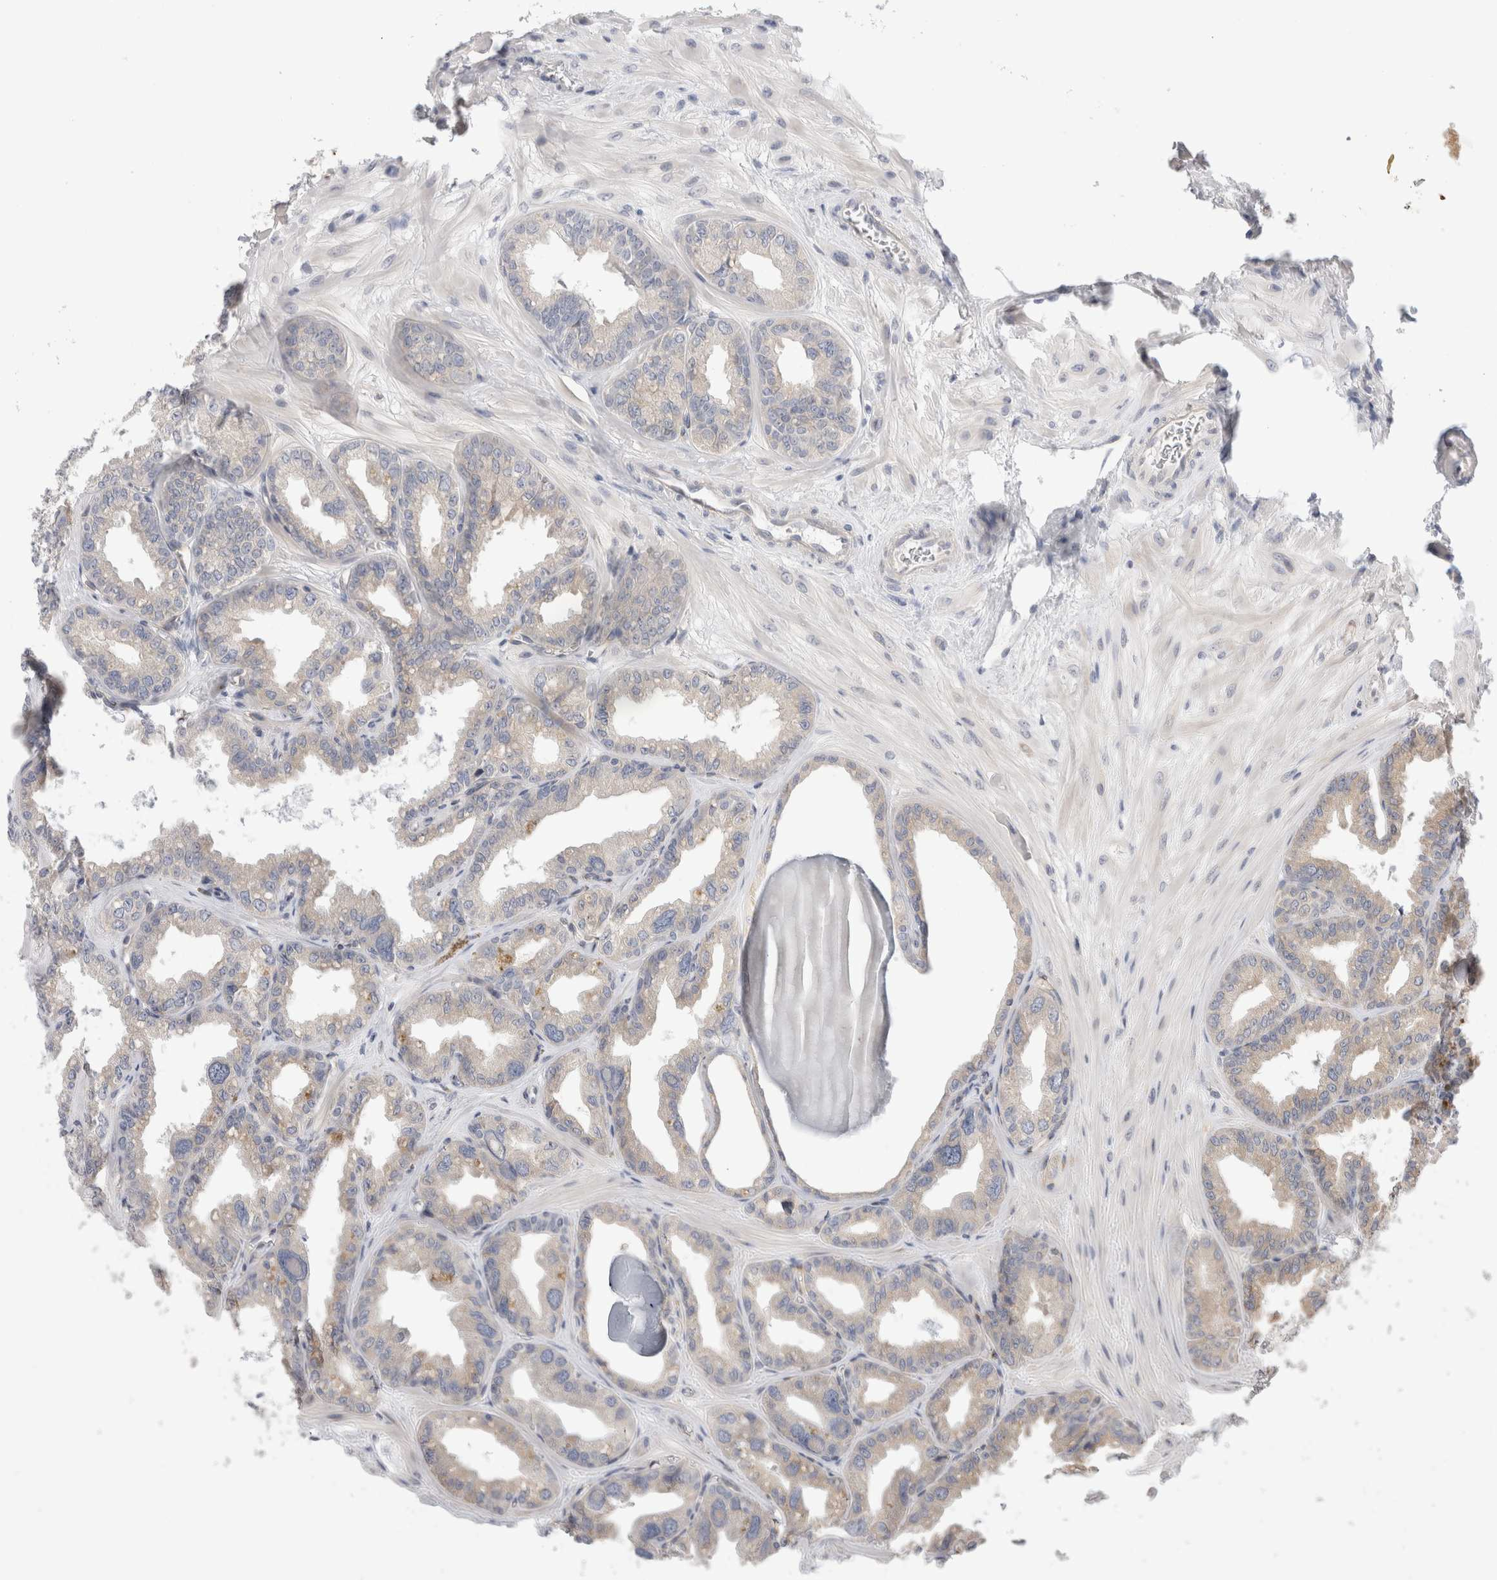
{"staining": {"intensity": "weak", "quantity": "25%-75%", "location": "cytoplasmic/membranous"}, "tissue": "seminal vesicle", "cell_type": "Glandular cells", "image_type": "normal", "snomed": [{"axis": "morphology", "description": "Normal tissue, NOS"}, {"axis": "topography", "description": "Prostate"}, {"axis": "topography", "description": "Seminal veicle"}], "caption": "Protein analysis of normal seminal vesicle displays weak cytoplasmic/membranous expression in approximately 25%-75% of glandular cells. The staining is performed using DAB brown chromogen to label protein expression. The nuclei are counter-stained blue using hematoxylin.", "gene": "SYTL5", "patient": {"sex": "male", "age": 51}}